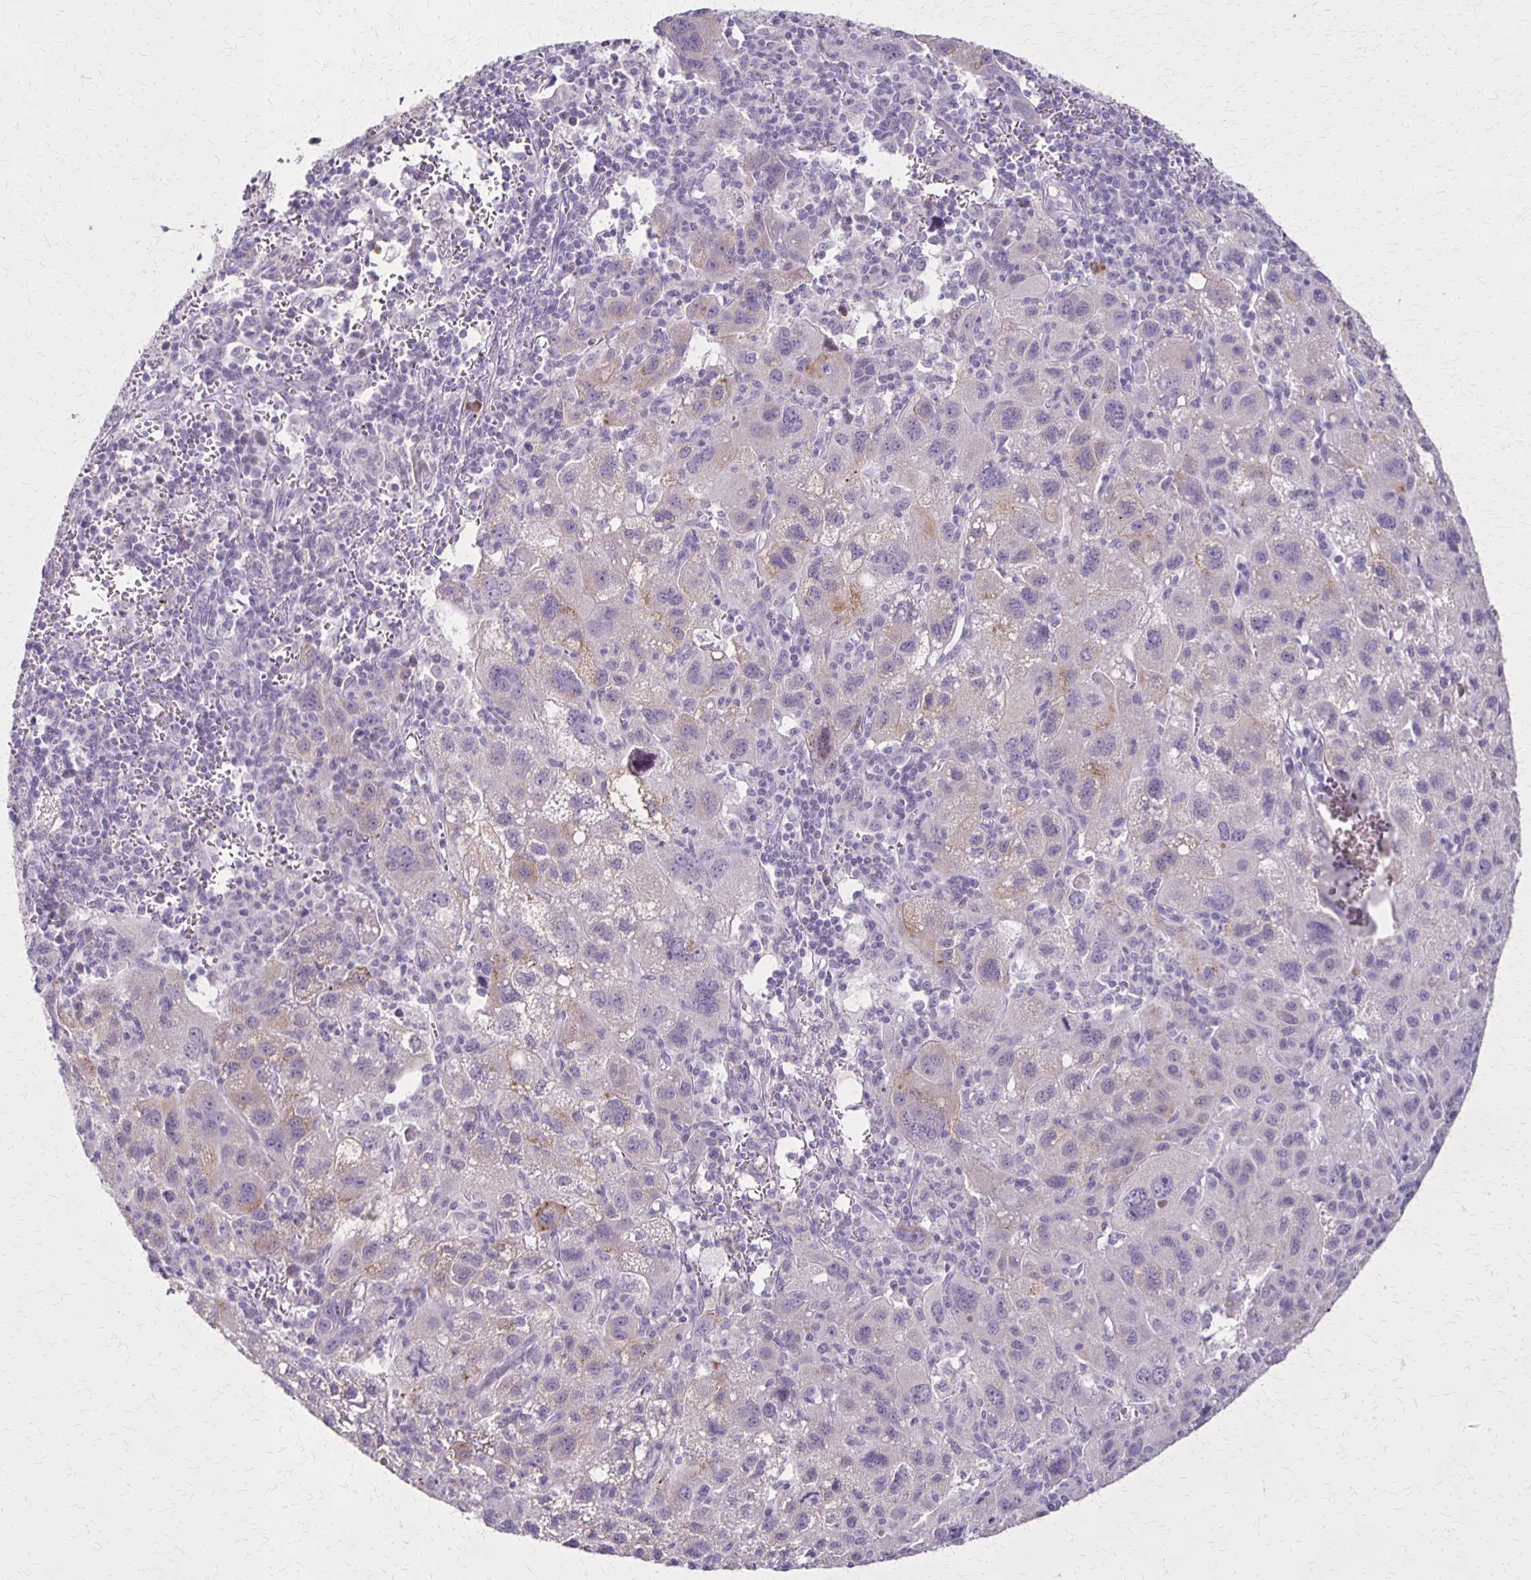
{"staining": {"intensity": "weak", "quantity": "25%-75%", "location": "cytoplasmic/membranous"}, "tissue": "liver cancer", "cell_type": "Tumor cells", "image_type": "cancer", "snomed": [{"axis": "morphology", "description": "Carcinoma, Hepatocellular, NOS"}, {"axis": "topography", "description": "Liver"}], "caption": "Weak cytoplasmic/membranous protein staining is present in approximately 25%-75% of tumor cells in liver cancer (hepatocellular carcinoma). The staining was performed using DAB to visualize the protein expression in brown, while the nuclei were stained in blue with hematoxylin (Magnification: 20x).", "gene": "SLC35E2B", "patient": {"sex": "female", "age": 77}}